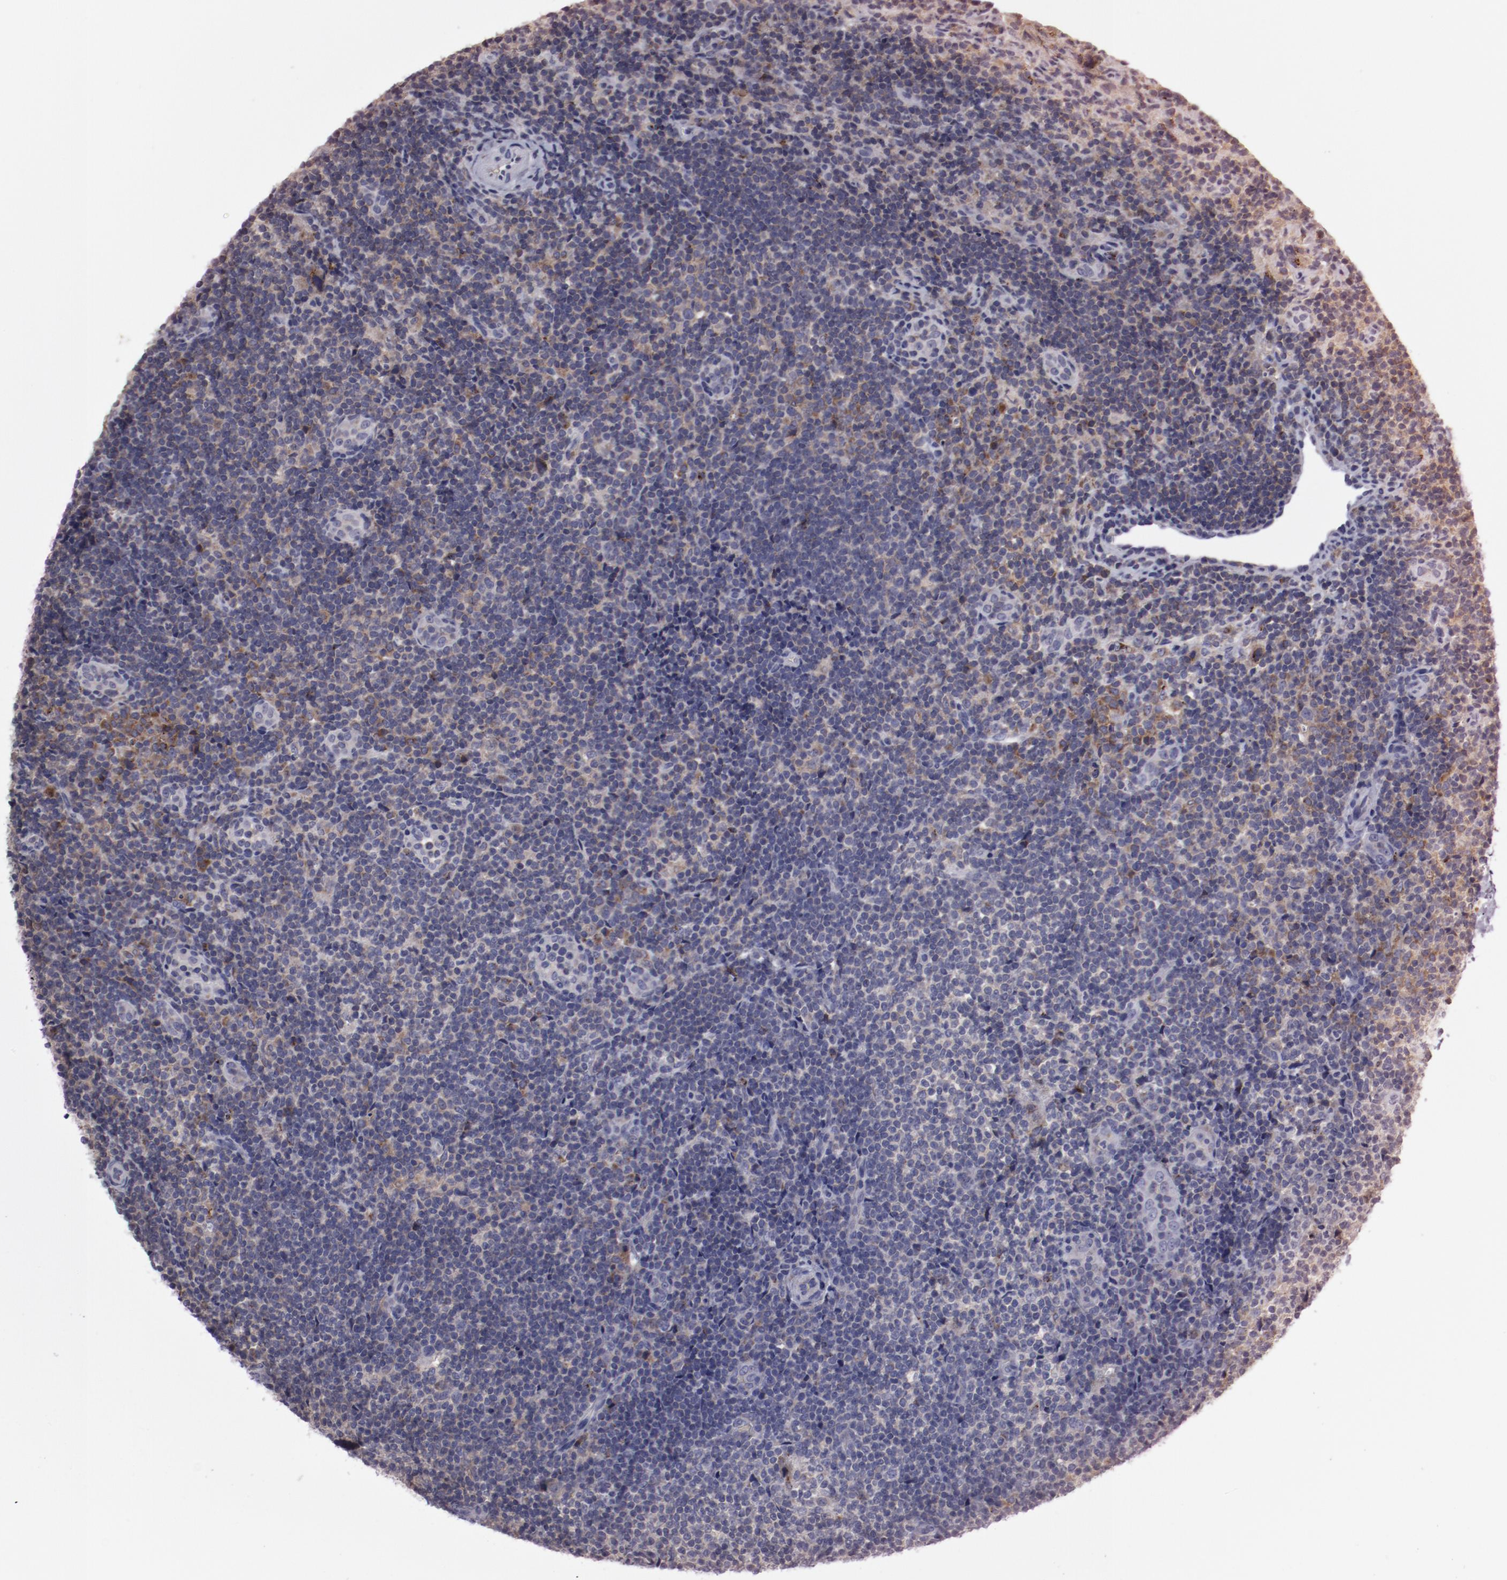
{"staining": {"intensity": "moderate", "quantity": "<25%", "location": "cytoplasmic/membranous"}, "tissue": "lymphoma", "cell_type": "Tumor cells", "image_type": "cancer", "snomed": [{"axis": "morphology", "description": "Malignant lymphoma, non-Hodgkin's type, Low grade"}, {"axis": "topography", "description": "Lymph node"}], "caption": "Protein staining demonstrates moderate cytoplasmic/membranous expression in about <25% of tumor cells in low-grade malignant lymphoma, non-Hodgkin's type.", "gene": "IL12A", "patient": {"sex": "female", "age": 76}}